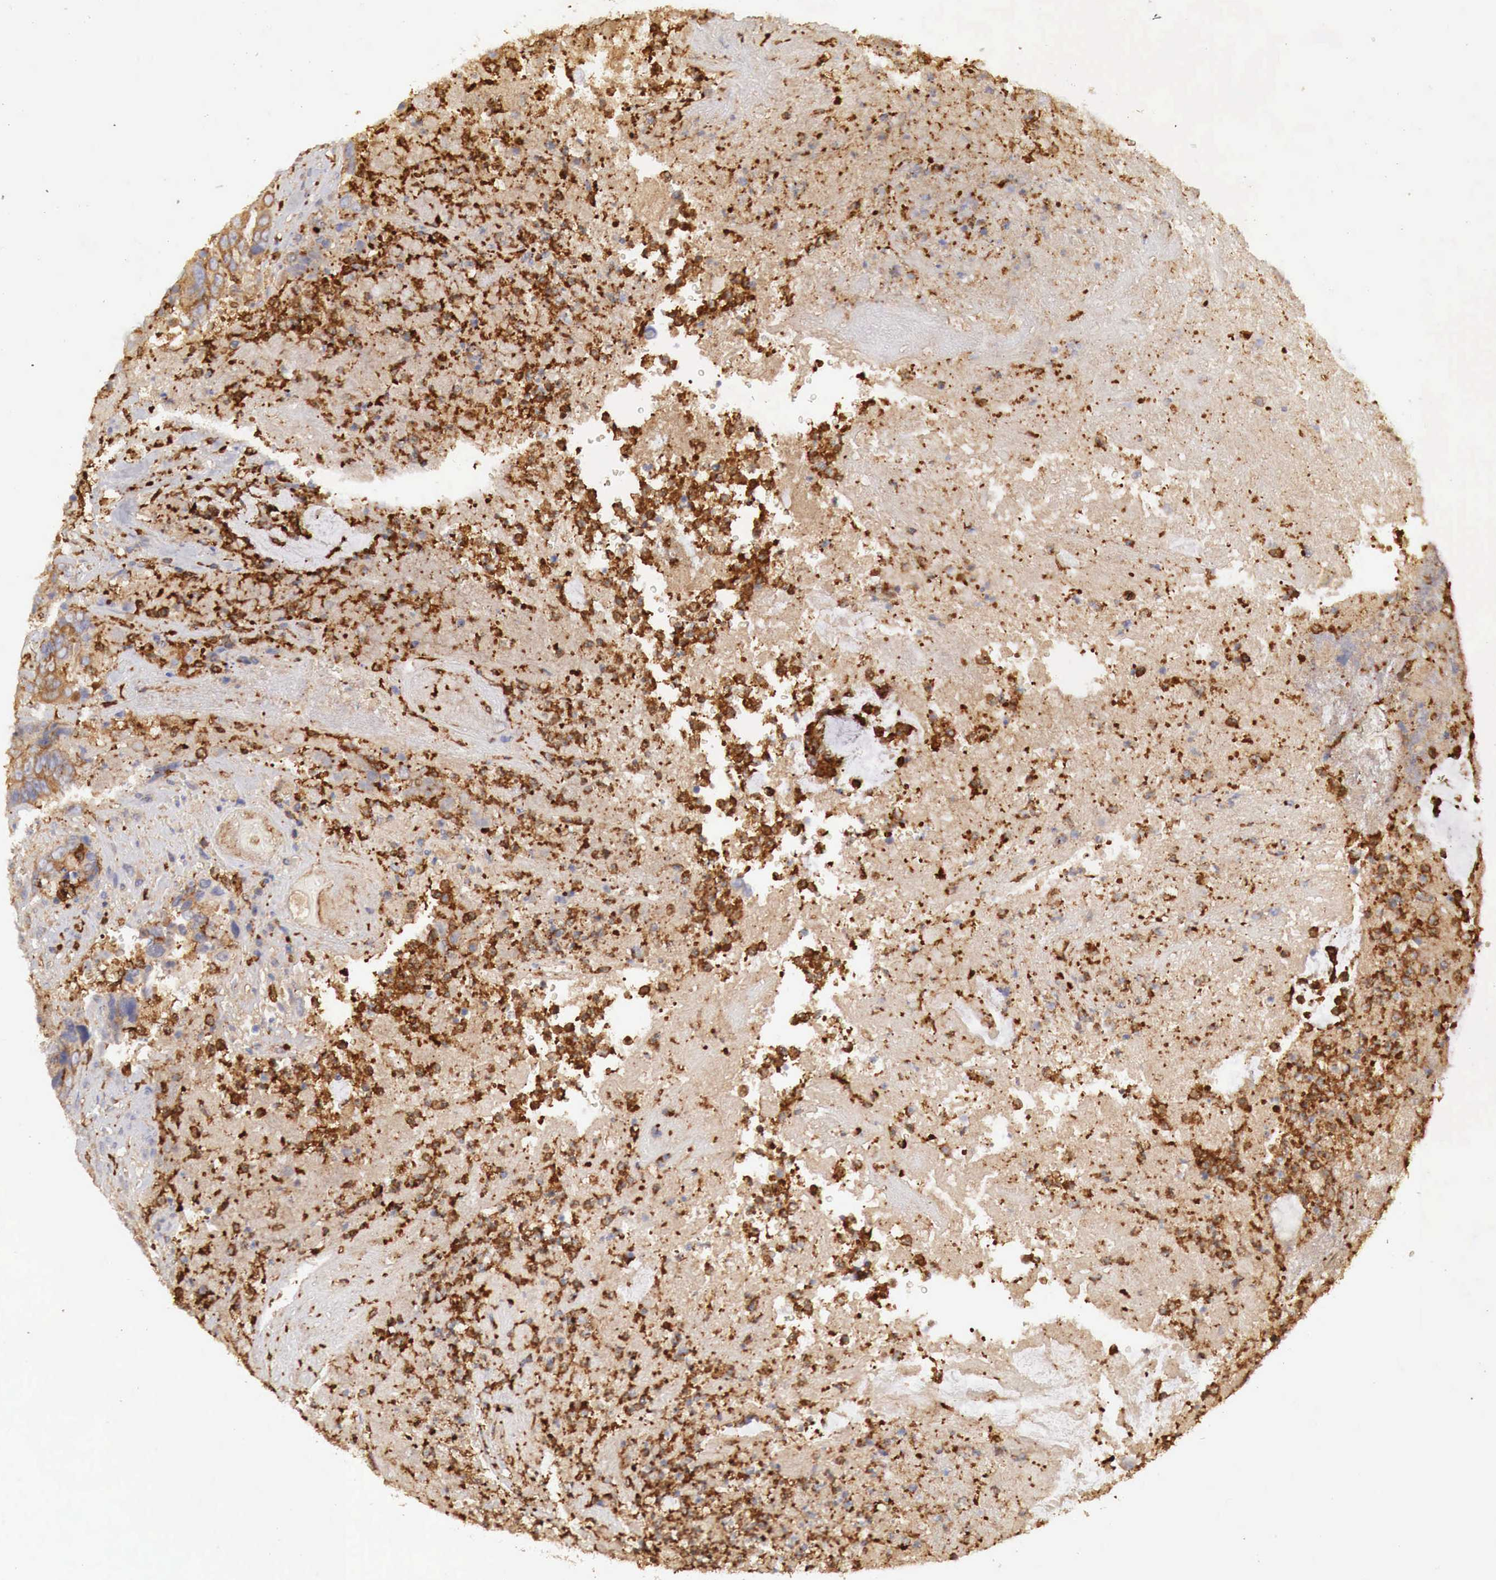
{"staining": {"intensity": "moderate", "quantity": ">75%", "location": "cytoplasmic/membranous"}, "tissue": "colorectal cancer", "cell_type": "Tumor cells", "image_type": "cancer", "snomed": [{"axis": "morphology", "description": "Adenocarcinoma, NOS"}, {"axis": "topography", "description": "Rectum"}], "caption": "High-magnification brightfield microscopy of colorectal adenocarcinoma stained with DAB (3,3'-diaminobenzidine) (brown) and counterstained with hematoxylin (blue). tumor cells exhibit moderate cytoplasmic/membranous staining is identified in about>75% of cells.", "gene": "G6PD", "patient": {"sex": "female", "age": 65}}